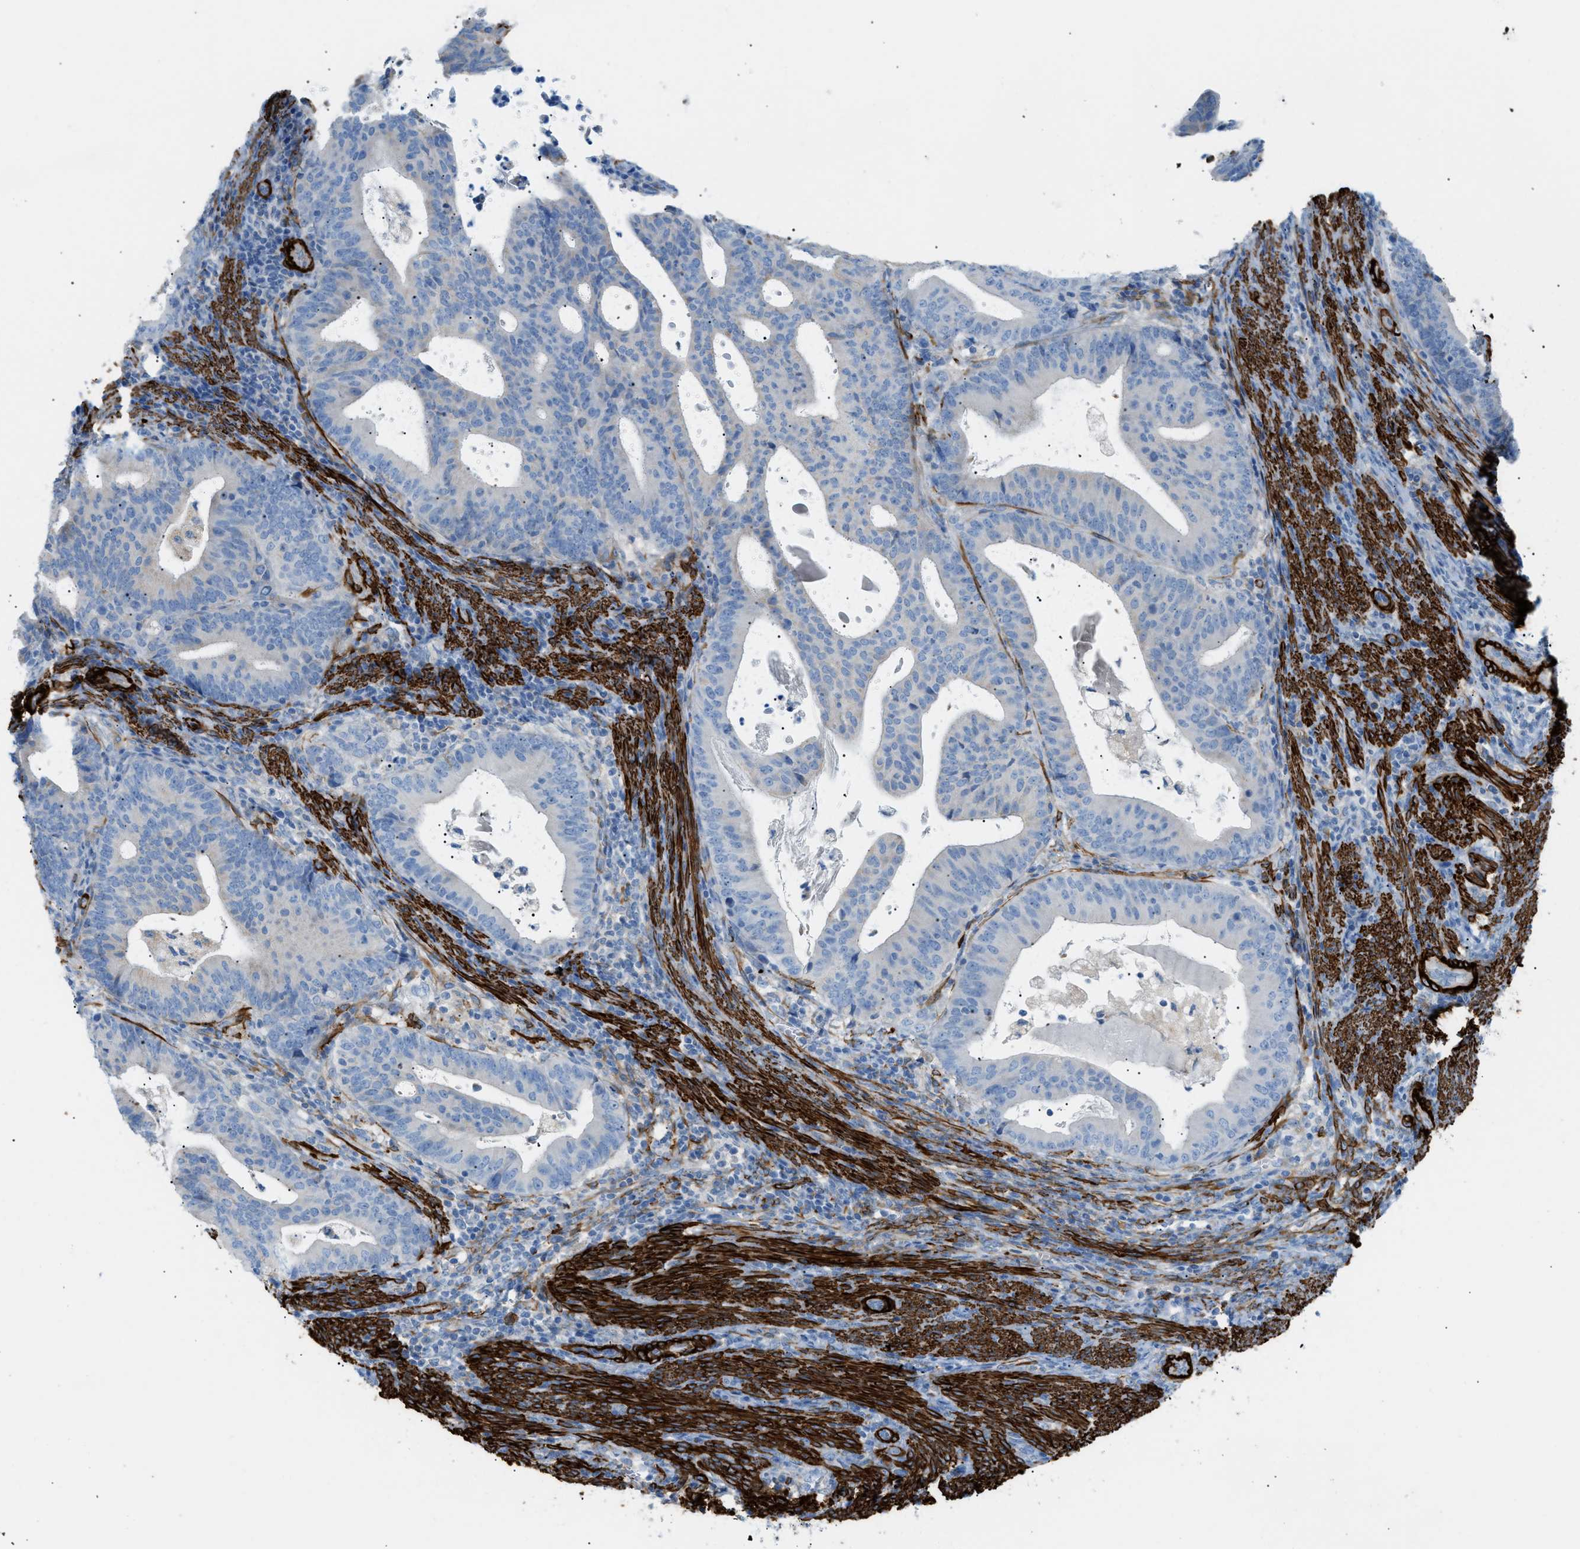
{"staining": {"intensity": "negative", "quantity": "none", "location": "none"}, "tissue": "endometrial cancer", "cell_type": "Tumor cells", "image_type": "cancer", "snomed": [{"axis": "morphology", "description": "Adenocarcinoma, NOS"}, {"axis": "topography", "description": "Uterus"}], "caption": "This is an IHC histopathology image of human adenocarcinoma (endometrial). There is no positivity in tumor cells.", "gene": "MYH11", "patient": {"sex": "female", "age": 83}}